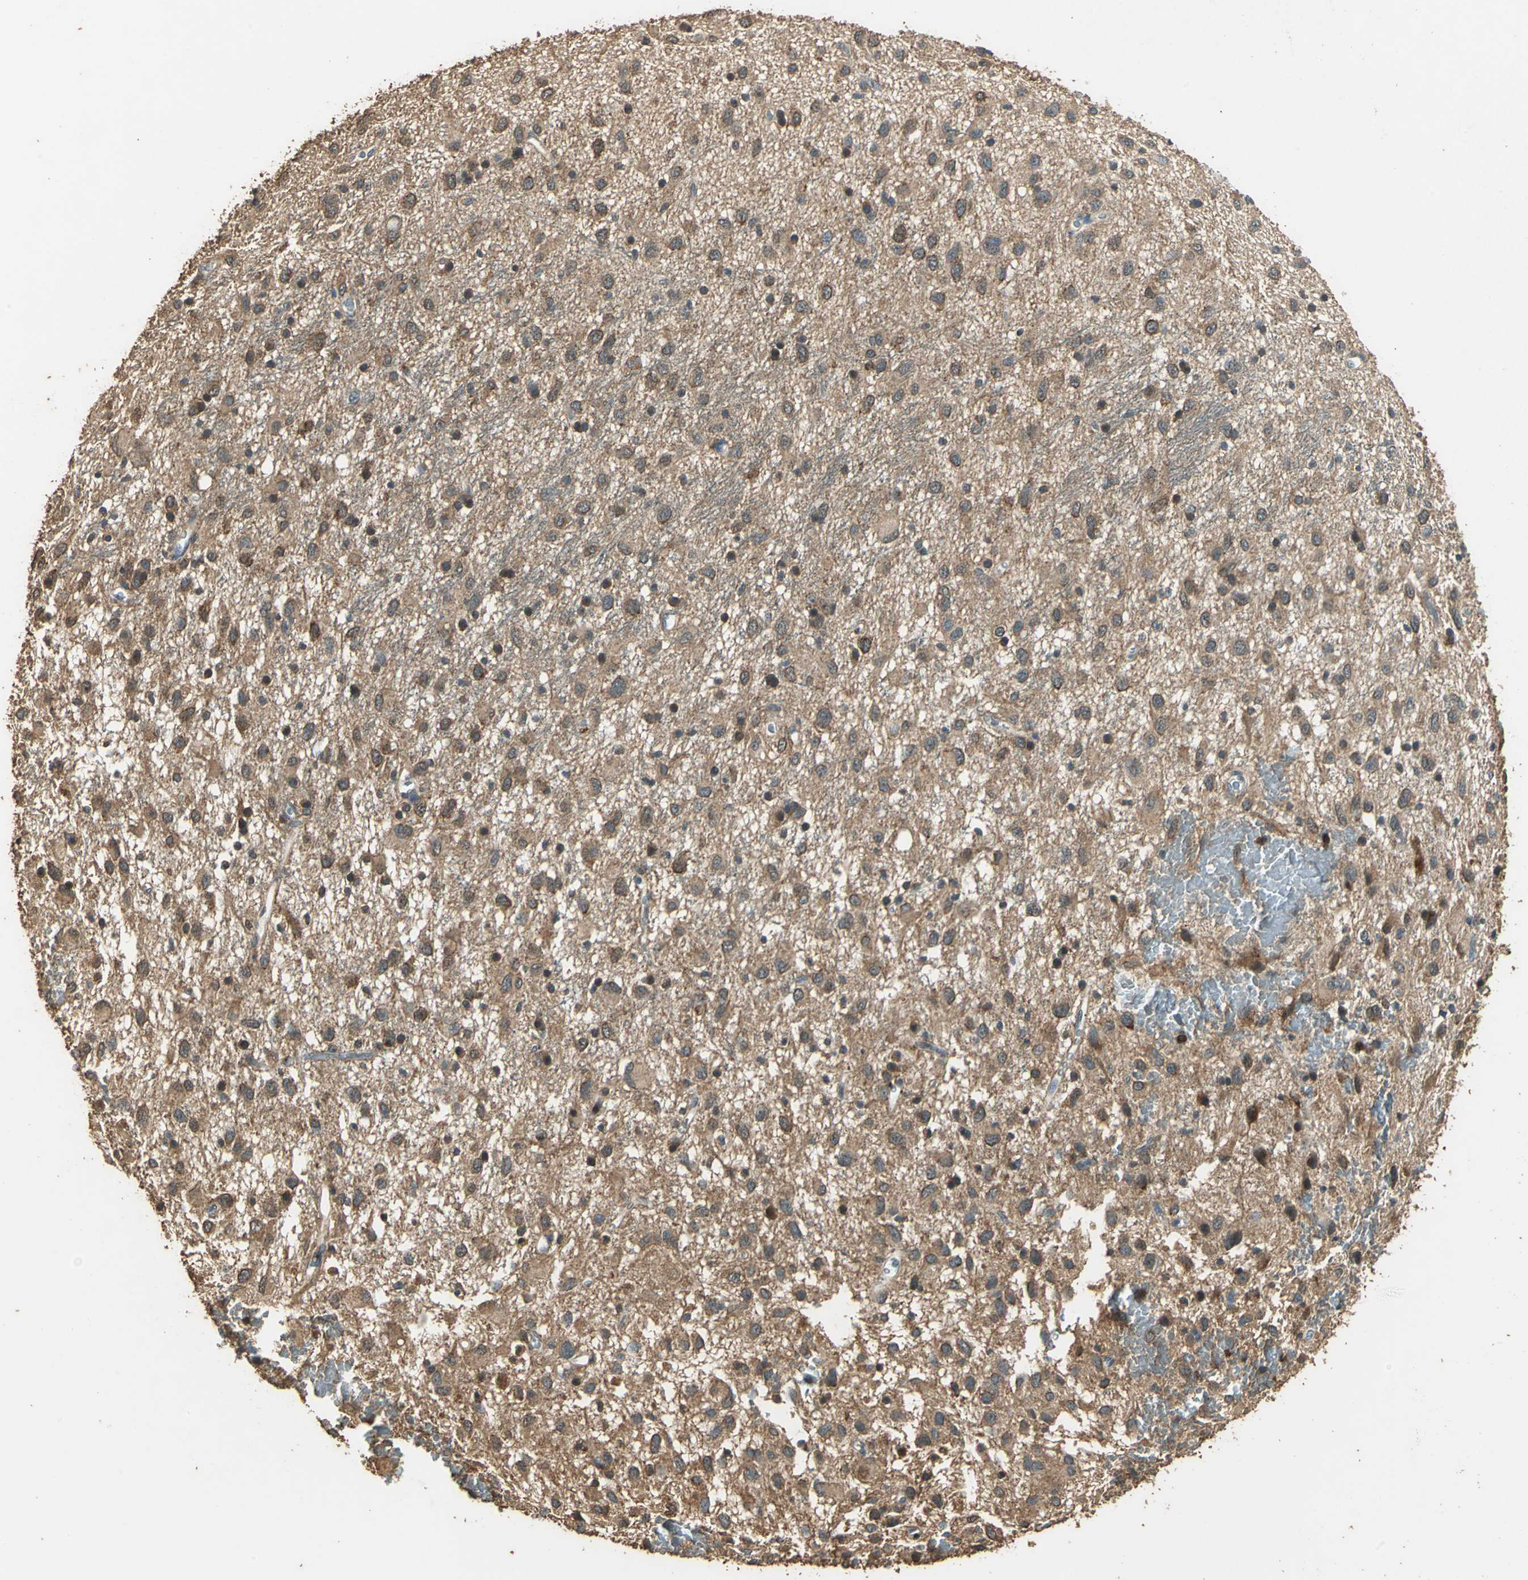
{"staining": {"intensity": "moderate", "quantity": ">75%", "location": "cytoplasmic/membranous"}, "tissue": "glioma", "cell_type": "Tumor cells", "image_type": "cancer", "snomed": [{"axis": "morphology", "description": "Glioma, malignant, Low grade"}, {"axis": "topography", "description": "Brain"}], "caption": "A photomicrograph of glioma stained for a protein exhibits moderate cytoplasmic/membranous brown staining in tumor cells. (DAB IHC with brightfield microscopy, high magnification).", "gene": "TMPRSS4", "patient": {"sex": "male", "age": 77}}